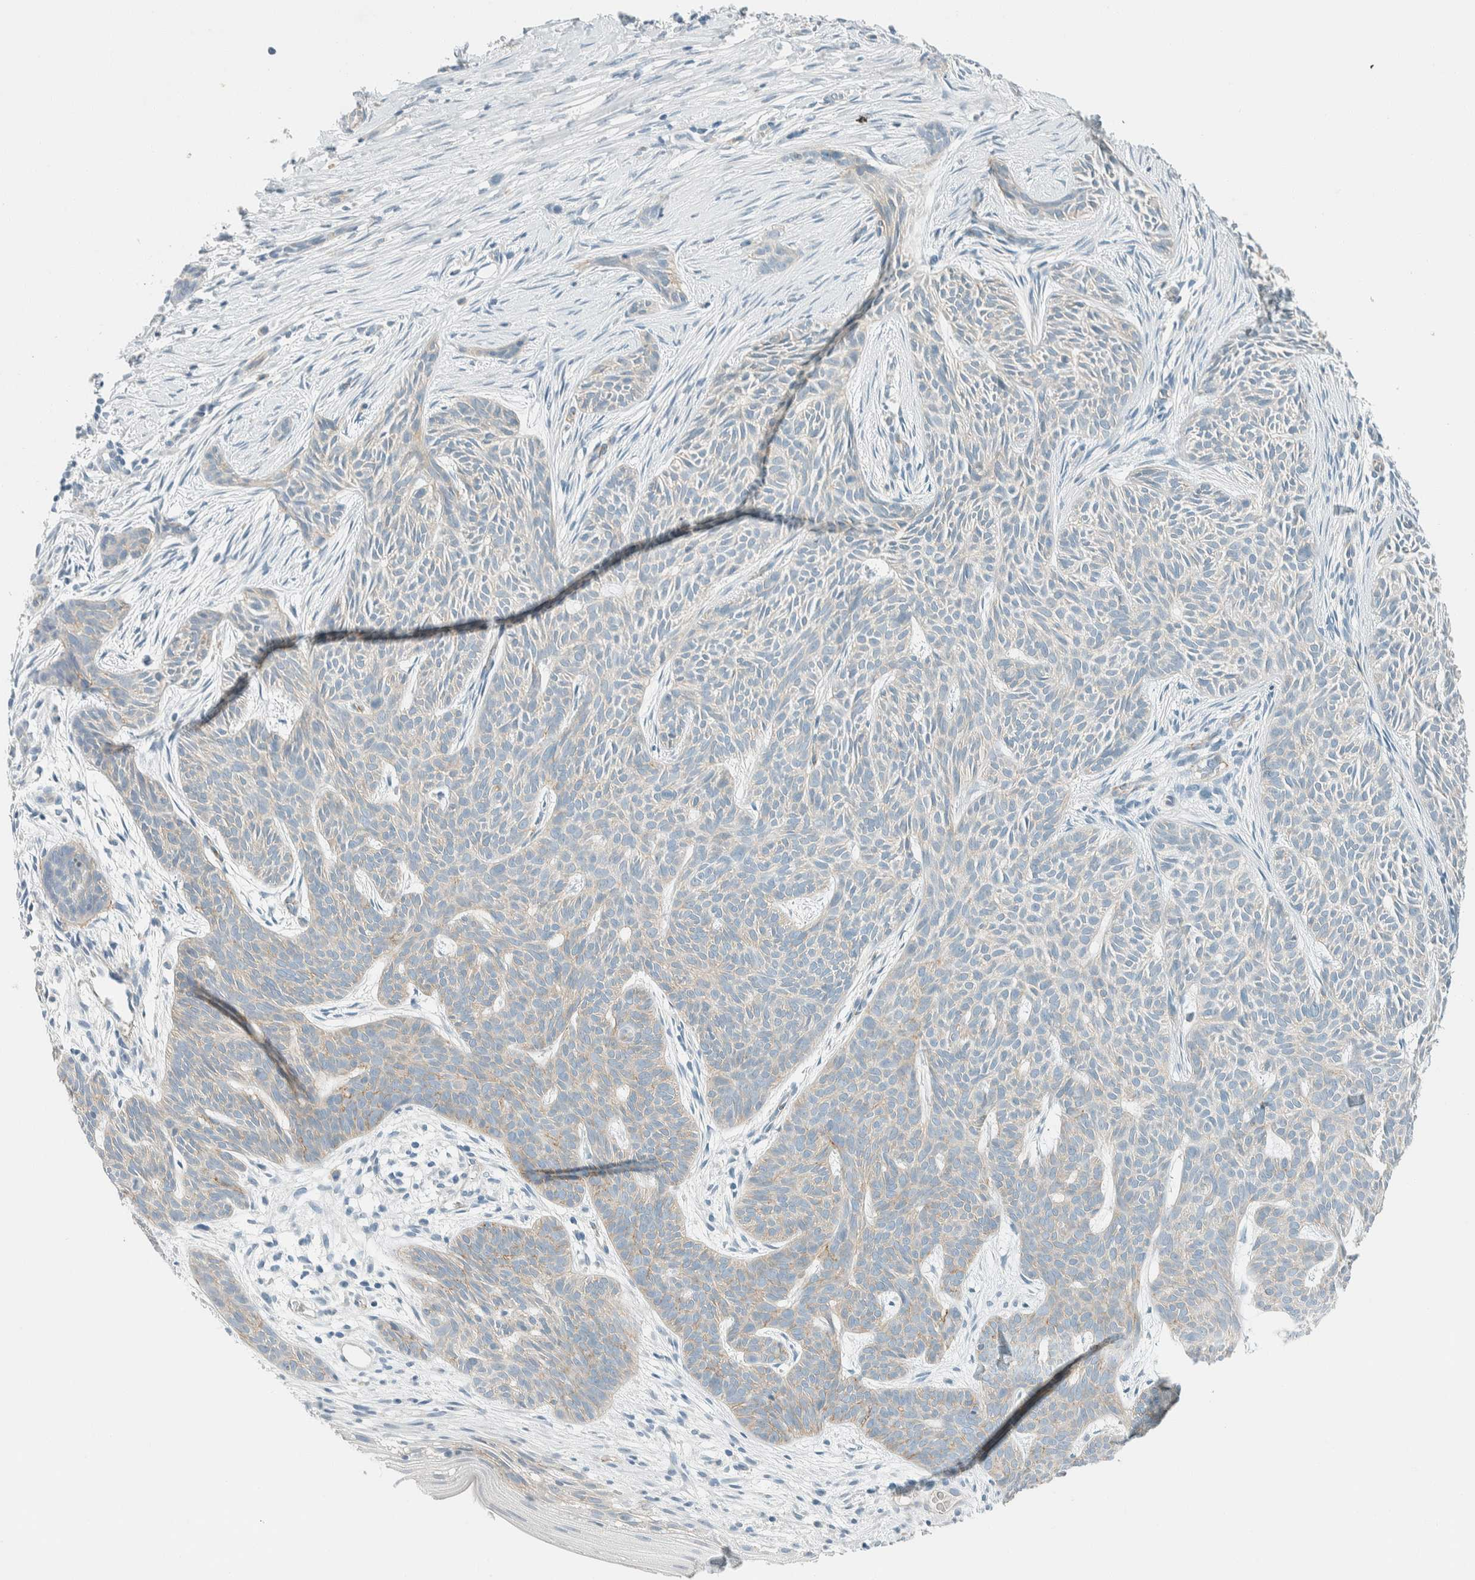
{"staining": {"intensity": "weak", "quantity": "<25%", "location": "cytoplasmic/membranous"}, "tissue": "skin cancer", "cell_type": "Tumor cells", "image_type": "cancer", "snomed": [{"axis": "morphology", "description": "Basal cell carcinoma"}, {"axis": "topography", "description": "Skin"}], "caption": "Immunohistochemistry (IHC) micrograph of neoplastic tissue: skin cancer (basal cell carcinoma) stained with DAB demonstrates no significant protein expression in tumor cells.", "gene": "SLFN12", "patient": {"sex": "female", "age": 59}}